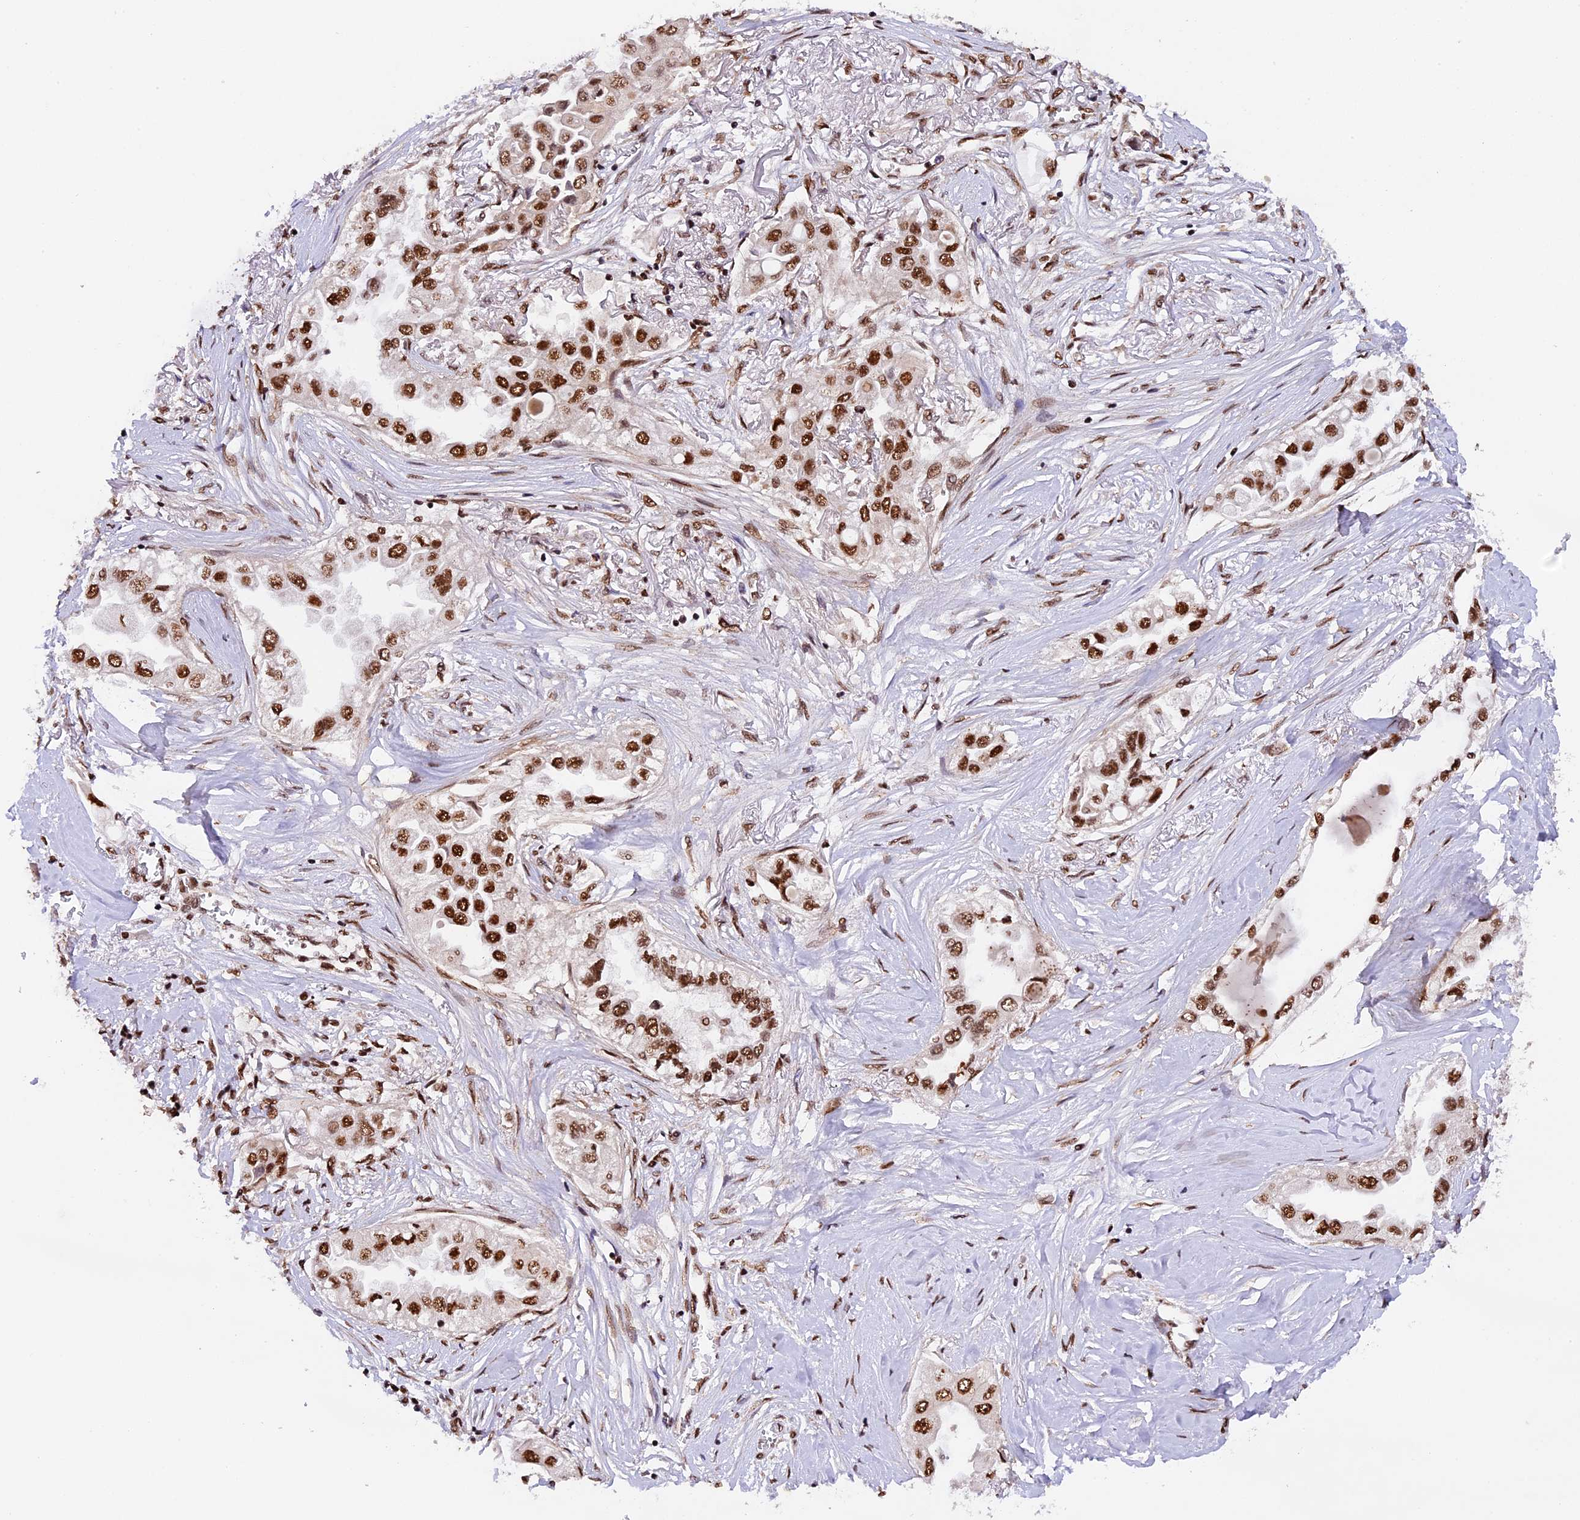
{"staining": {"intensity": "strong", "quantity": ">75%", "location": "nuclear"}, "tissue": "lung cancer", "cell_type": "Tumor cells", "image_type": "cancer", "snomed": [{"axis": "morphology", "description": "Adenocarcinoma, NOS"}, {"axis": "topography", "description": "Lung"}], "caption": "DAB immunohistochemical staining of human lung adenocarcinoma exhibits strong nuclear protein staining in about >75% of tumor cells.", "gene": "RAMAC", "patient": {"sex": "female", "age": 76}}